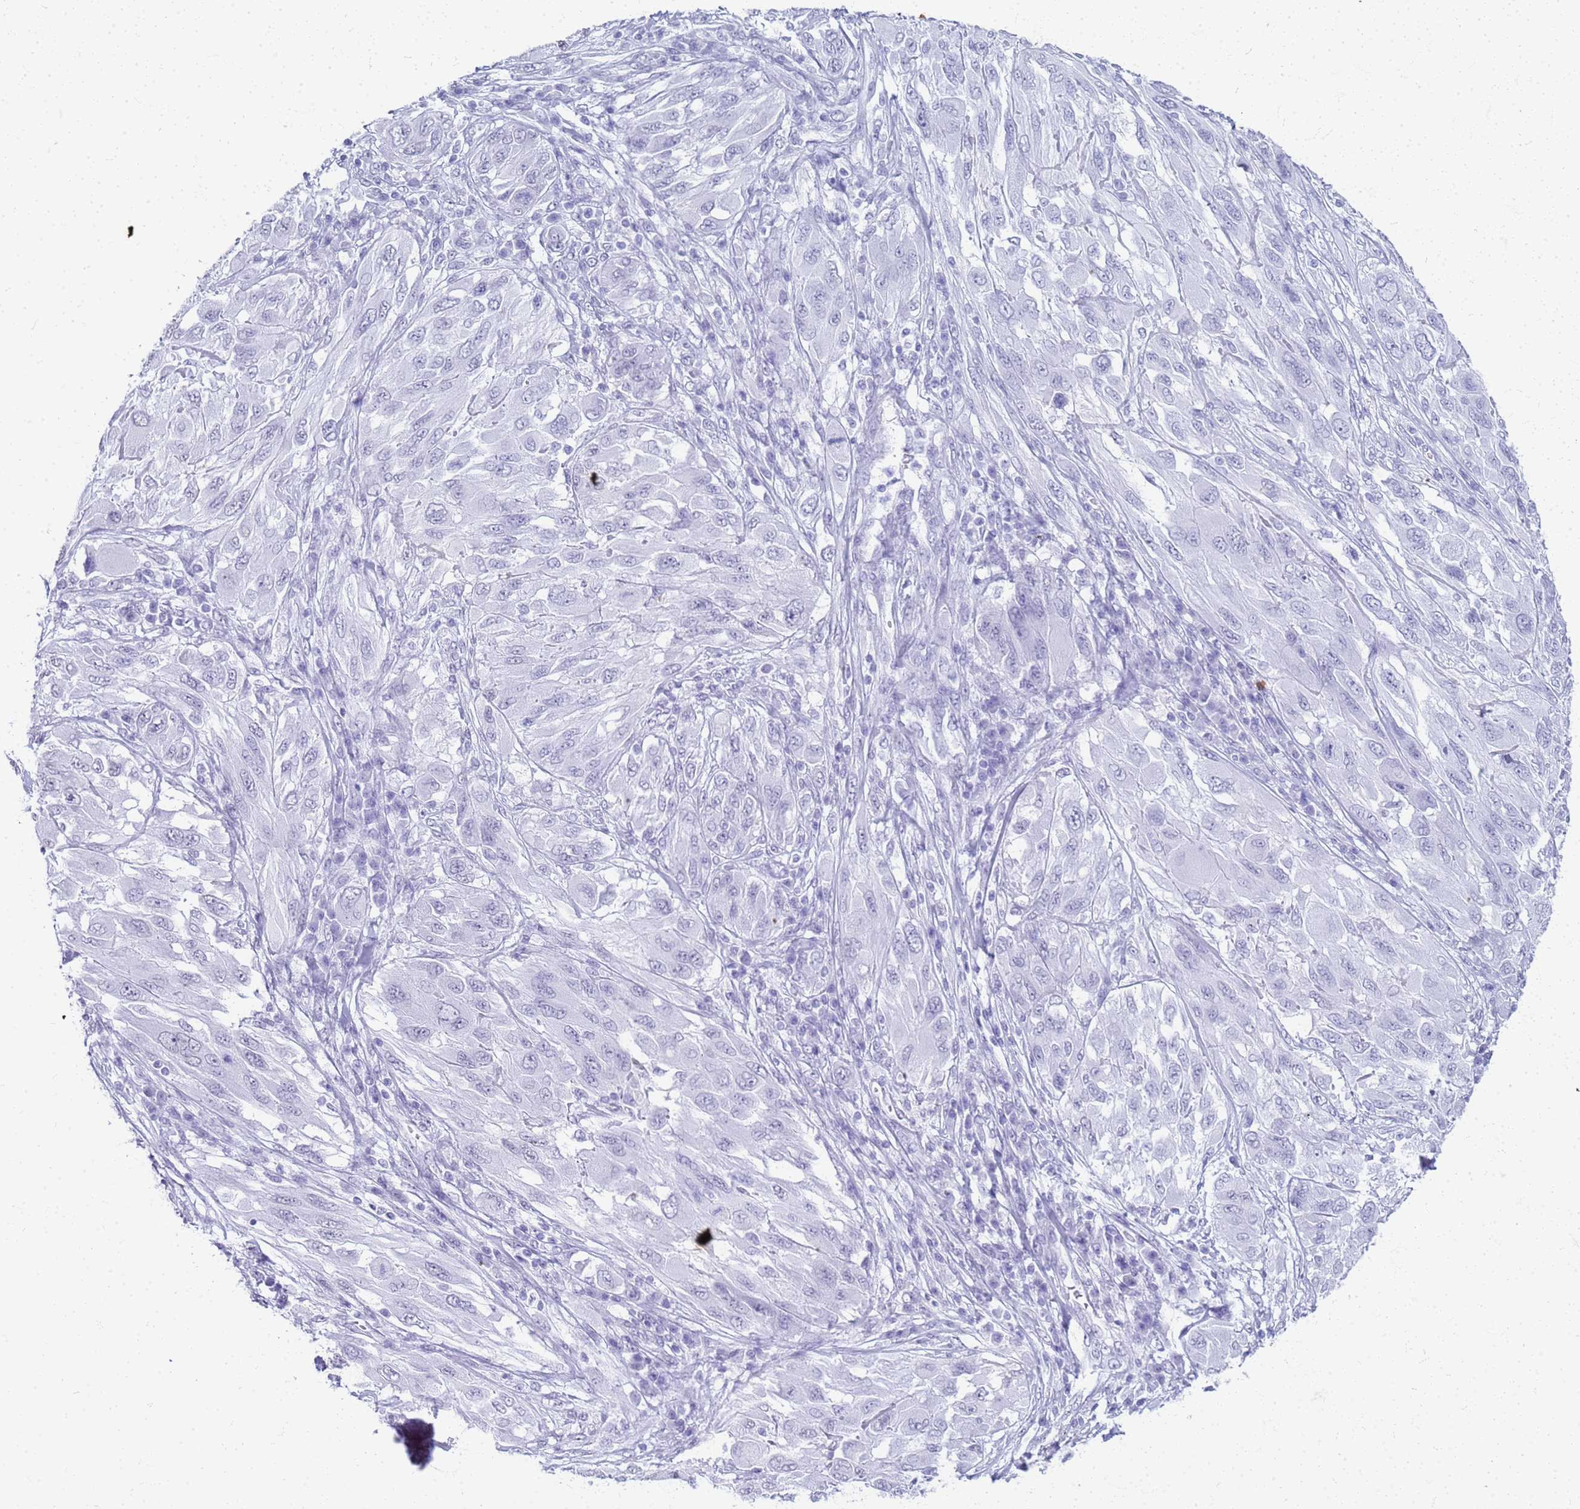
{"staining": {"intensity": "negative", "quantity": "none", "location": "none"}, "tissue": "melanoma", "cell_type": "Tumor cells", "image_type": "cancer", "snomed": [{"axis": "morphology", "description": "Malignant melanoma, NOS"}, {"axis": "topography", "description": "Skin"}], "caption": "High power microscopy image of an immunohistochemistry image of malignant melanoma, revealing no significant expression in tumor cells. Nuclei are stained in blue.", "gene": "SLC7A9", "patient": {"sex": "female", "age": 91}}